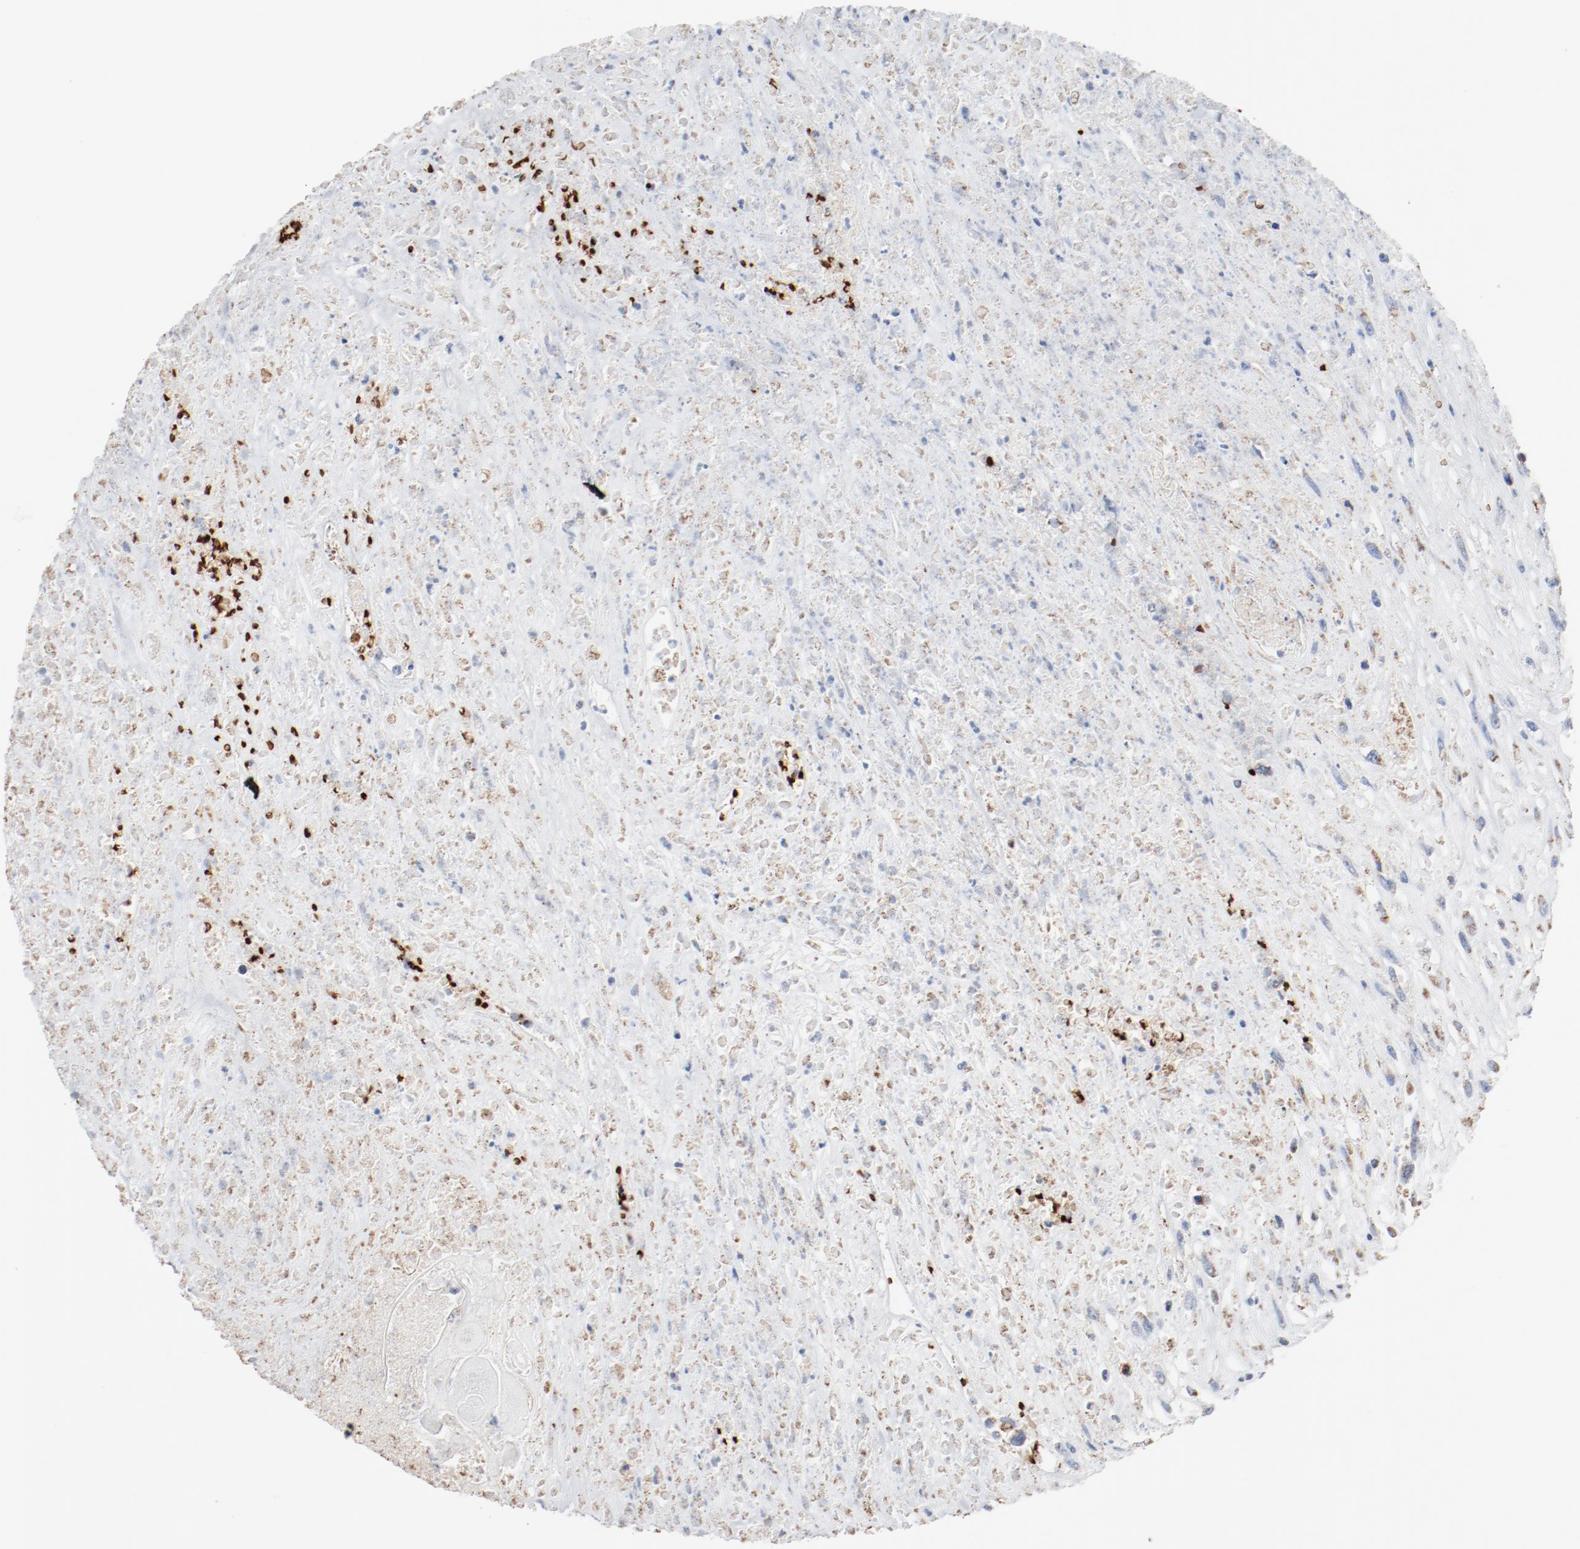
{"staining": {"intensity": "weak", "quantity": ">75%", "location": "cytoplasmic/membranous"}, "tissue": "head and neck cancer", "cell_type": "Tumor cells", "image_type": "cancer", "snomed": [{"axis": "morphology", "description": "Necrosis, NOS"}, {"axis": "morphology", "description": "Neoplasm, malignant, NOS"}, {"axis": "topography", "description": "Salivary gland"}, {"axis": "topography", "description": "Head-Neck"}], "caption": "Head and neck cancer stained with a protein marker exhibits weak staining in tumor cells.", "gene": "NDUFB8", "patient": {"sex": "male", "age": 43}}